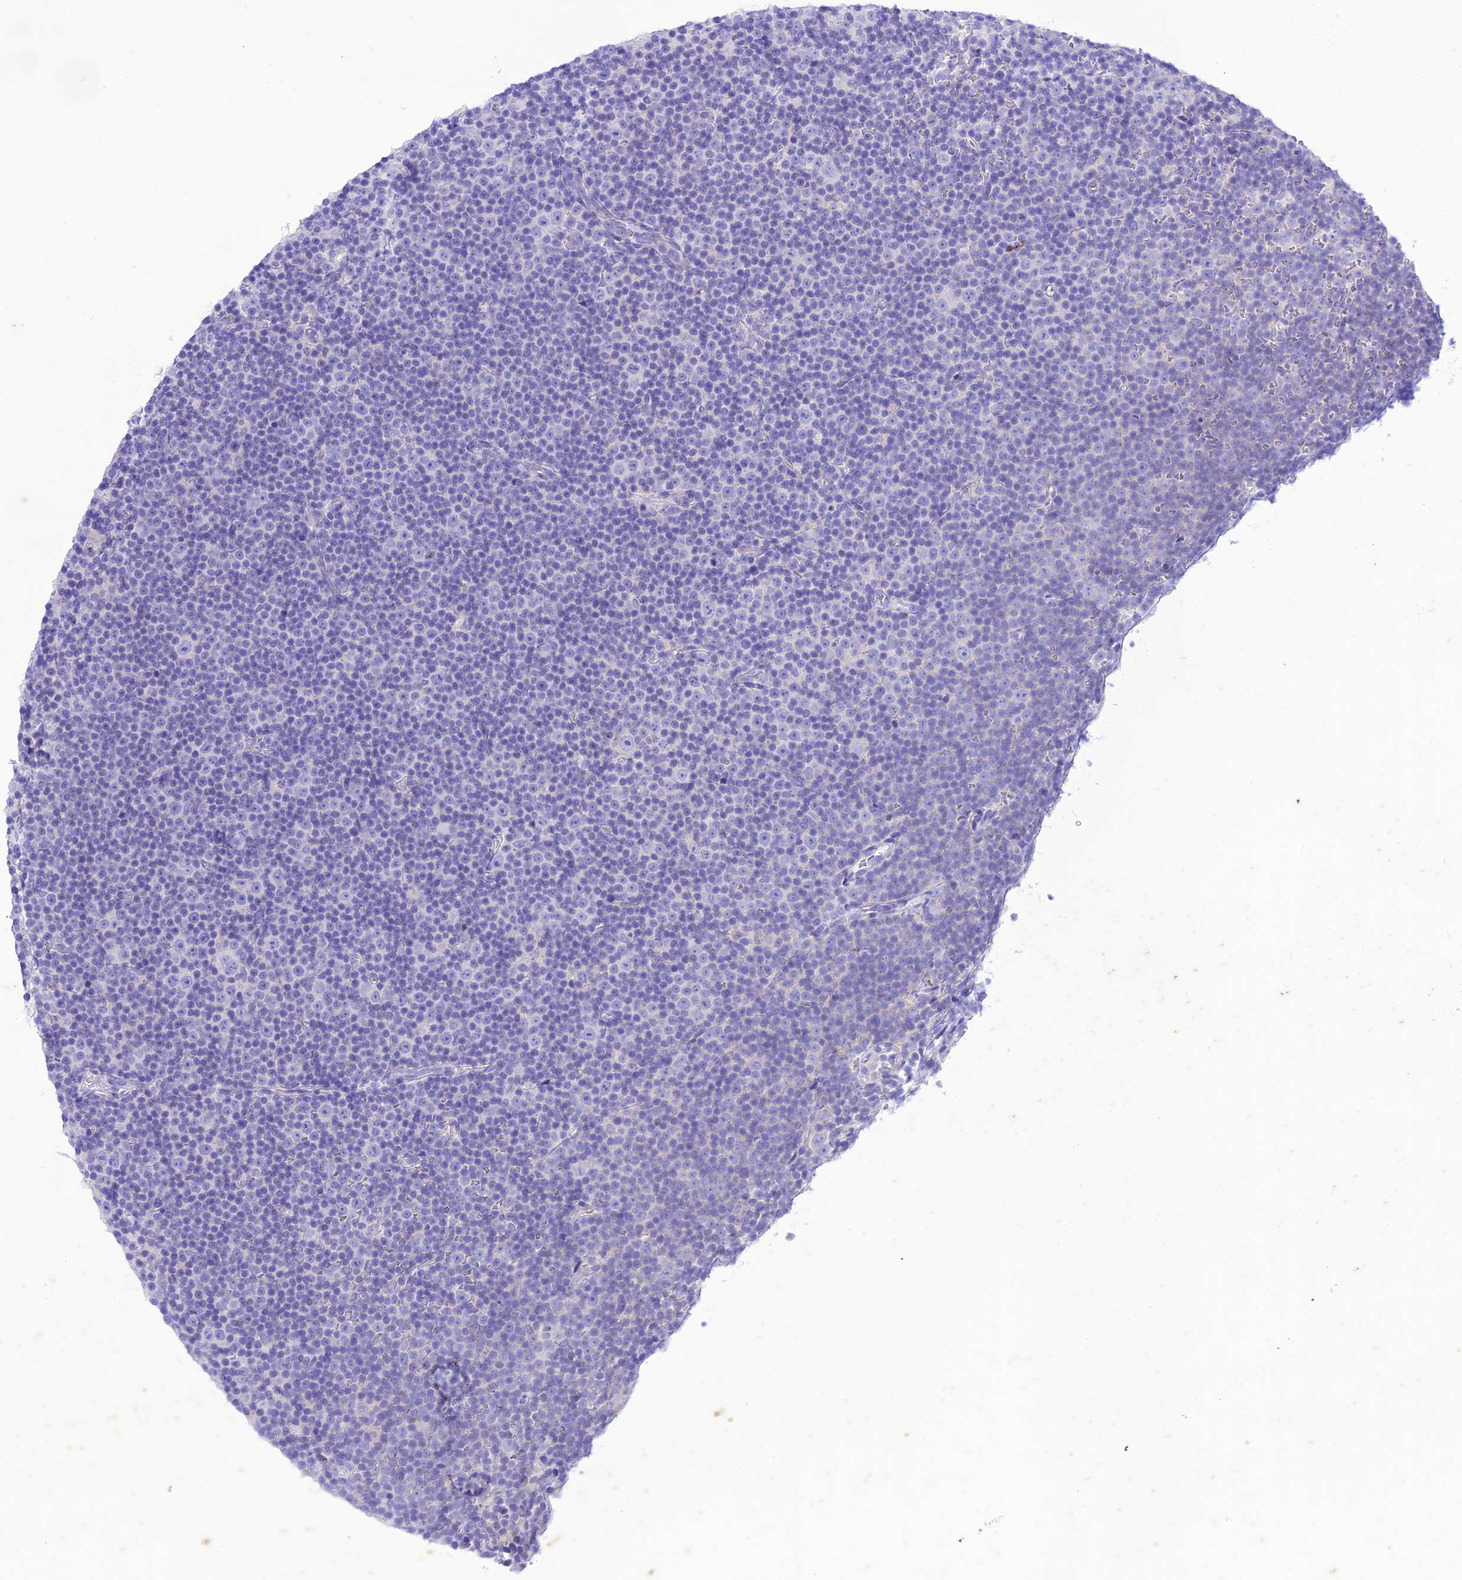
{"staining": {"intensity": "negative", "quantity": "none", "location": "none"}, "tissue": "lymphoma", "cell_type": "Tumor cells", "image_type": "cancer", "snomed": [{"axis": "morphology", "description": "Malignant lymphoma, non-Hodgkin's type, Low grade"}, {"axis": "topography", "description": "Lymph node"}], "caption": "High power microscopy image of an immunohistochemistry (IHC) image of malignant lymphoma, non-Hodgkin's type (low-grade), revealing no significant expression in tumor cells.", "gene": "VPS52", "patient": {"sex": "female", "age": 67}}